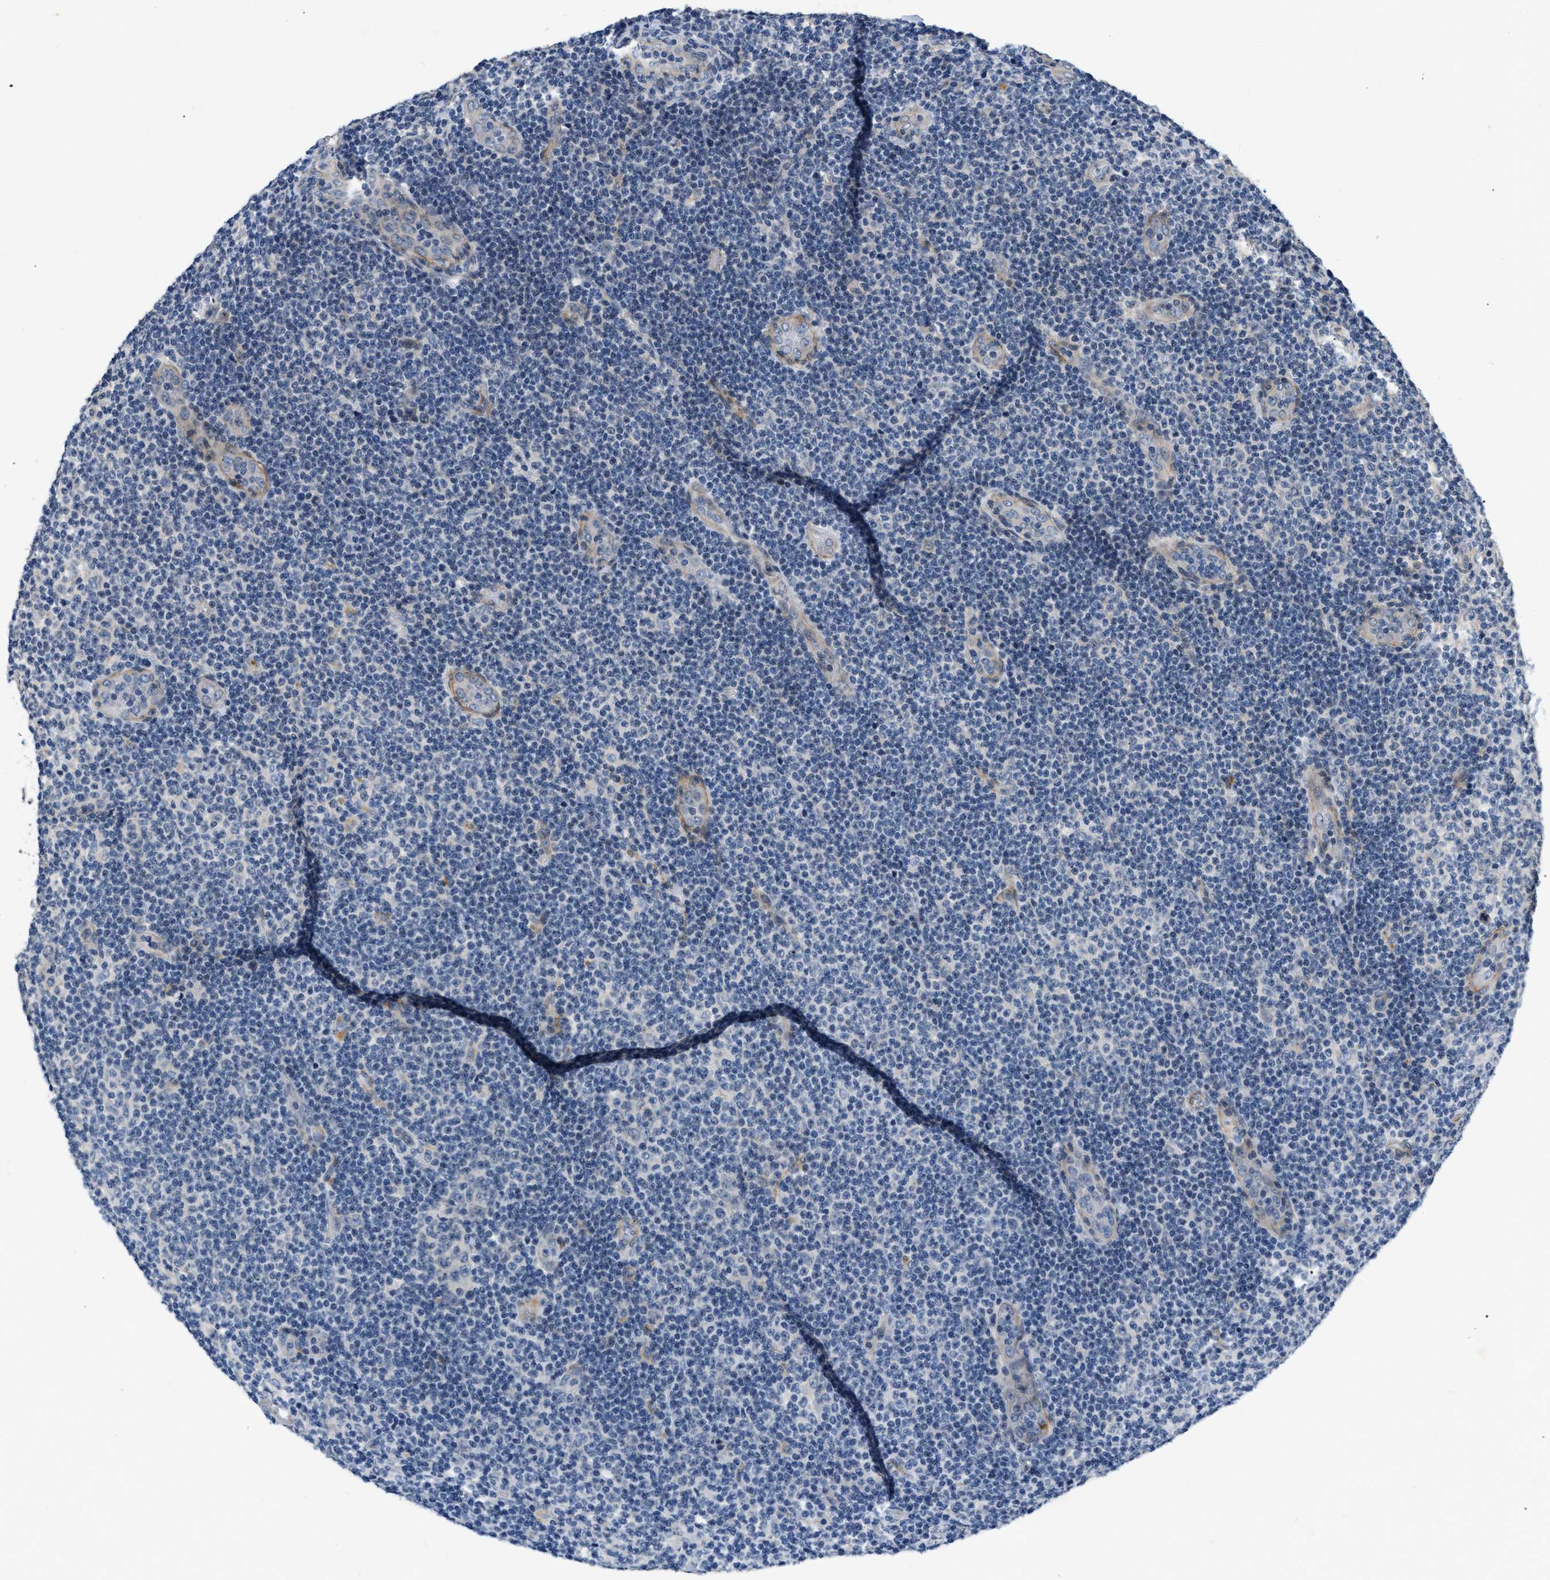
{"staining": {"intensity": "negative", "quantity": "none", "location": "none"}, "tissue": "lymphoma", "cell_type": "Tumor cells", "image_type": "cancer", "snomed": [{"axis": "morphology", "description": "Malignant lymphoma, non-Hodgkin's type, Low grade"}, {"axis": "topography", "description": "Lymph node"}], "caption": "Lymphoma was stained to show a protein in brown. There is no significant staining in tumor cells. (DAB (3,3'-diaminobenzidine) immunohistochemistry, high magnification).", "gene": "PDGFRA", "patient": {"sex": "male", "age": 83}}